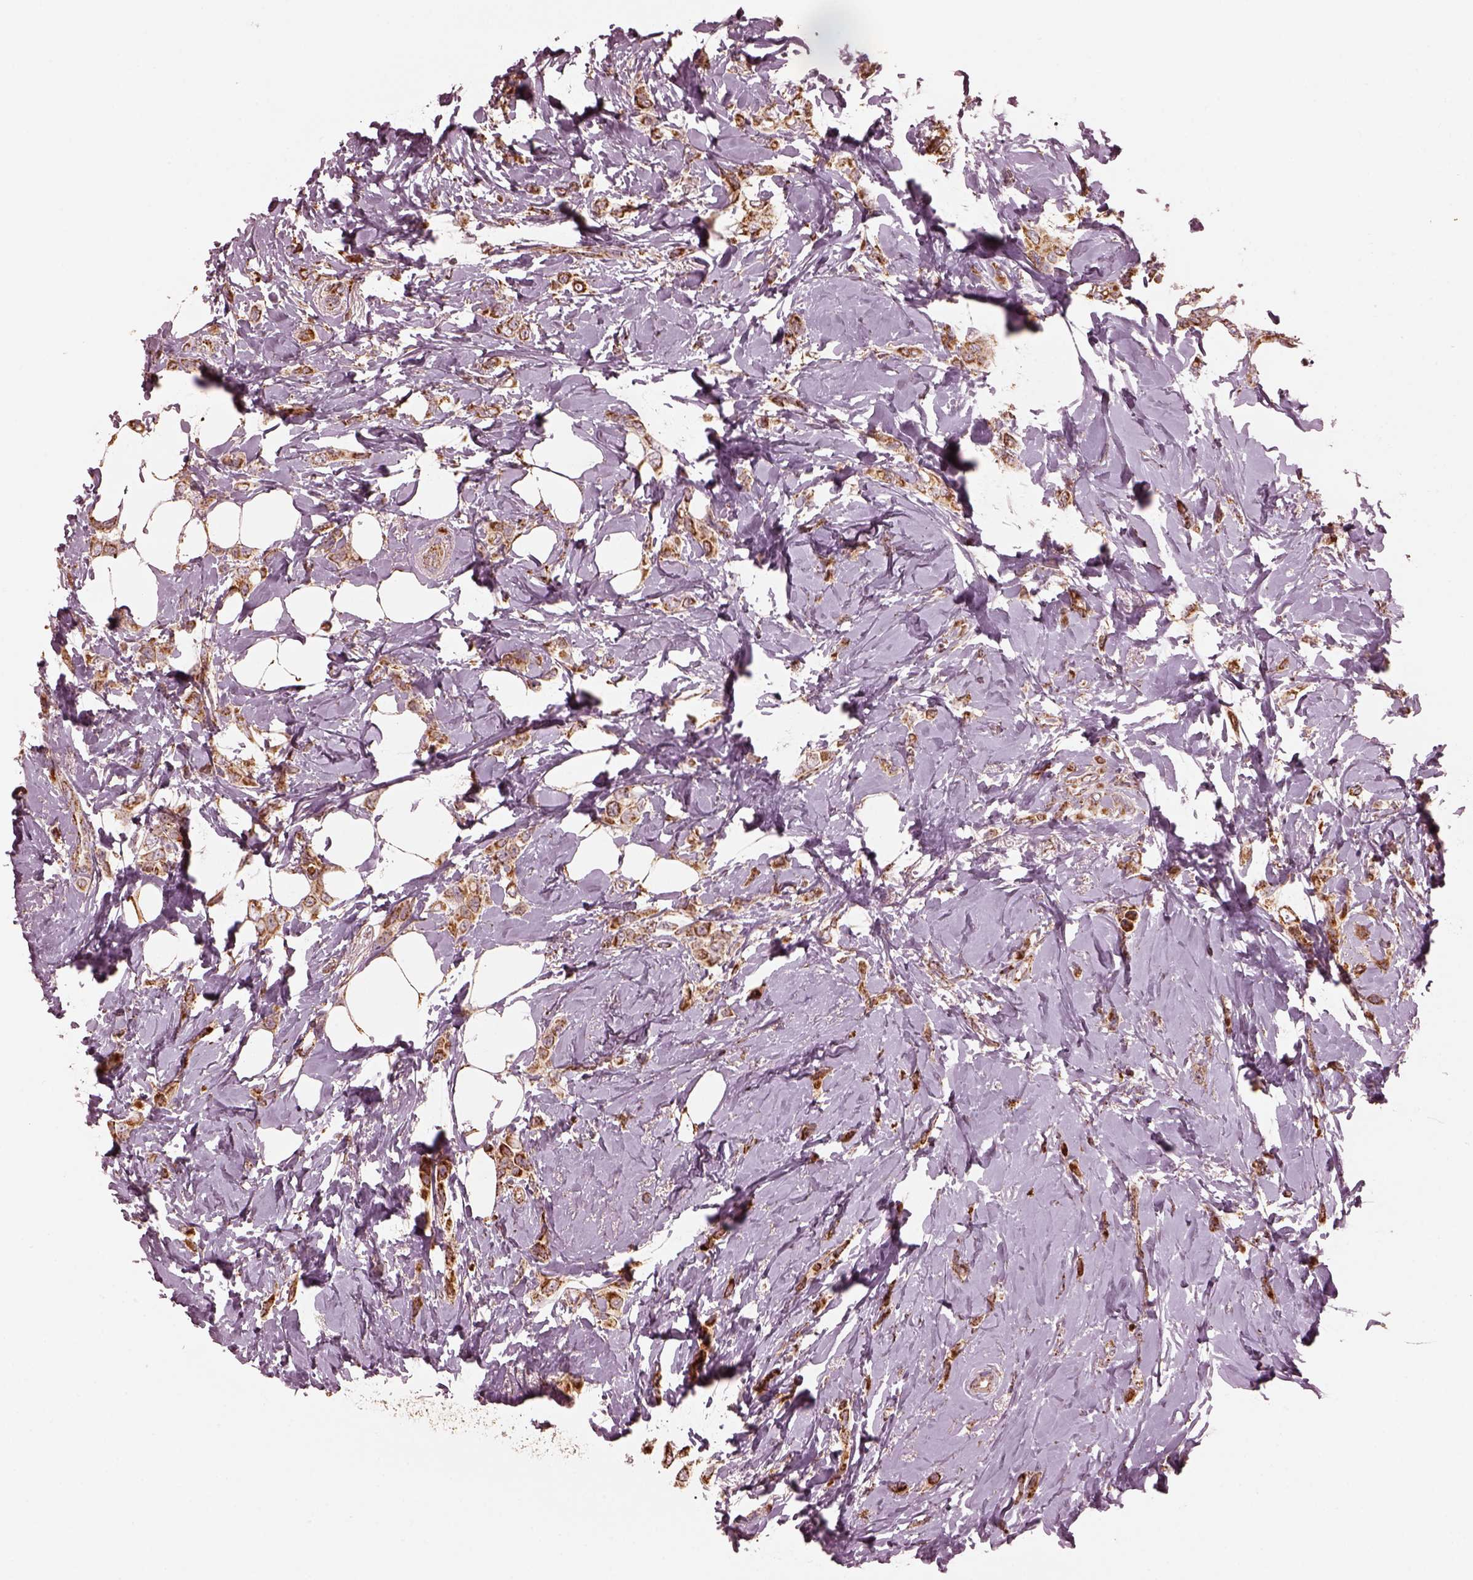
{"staining": {"intensity": "moderate", "quantity": ">75%", "location": "cytoplasmic/membranous"}, "tissue": "breast cancer", "cell_type": "Tumor cells", "image_type": "cancer", "snomed": [{"axis": "morphology", "description": "Lobular carcinoma"}, {"axis": "topography", "description": "Breast"}], "caption": "Immunohistochemistry (IHC) photomicrograph of lobular carcinoma (breast) stained for a protein (brown), which exhibits medium levels of moderate cytoplasmic/membranous expression in about >75% of tumor cells.", "gene": "NDUFB10", "patient": {"sex": "female", "age": 66}}